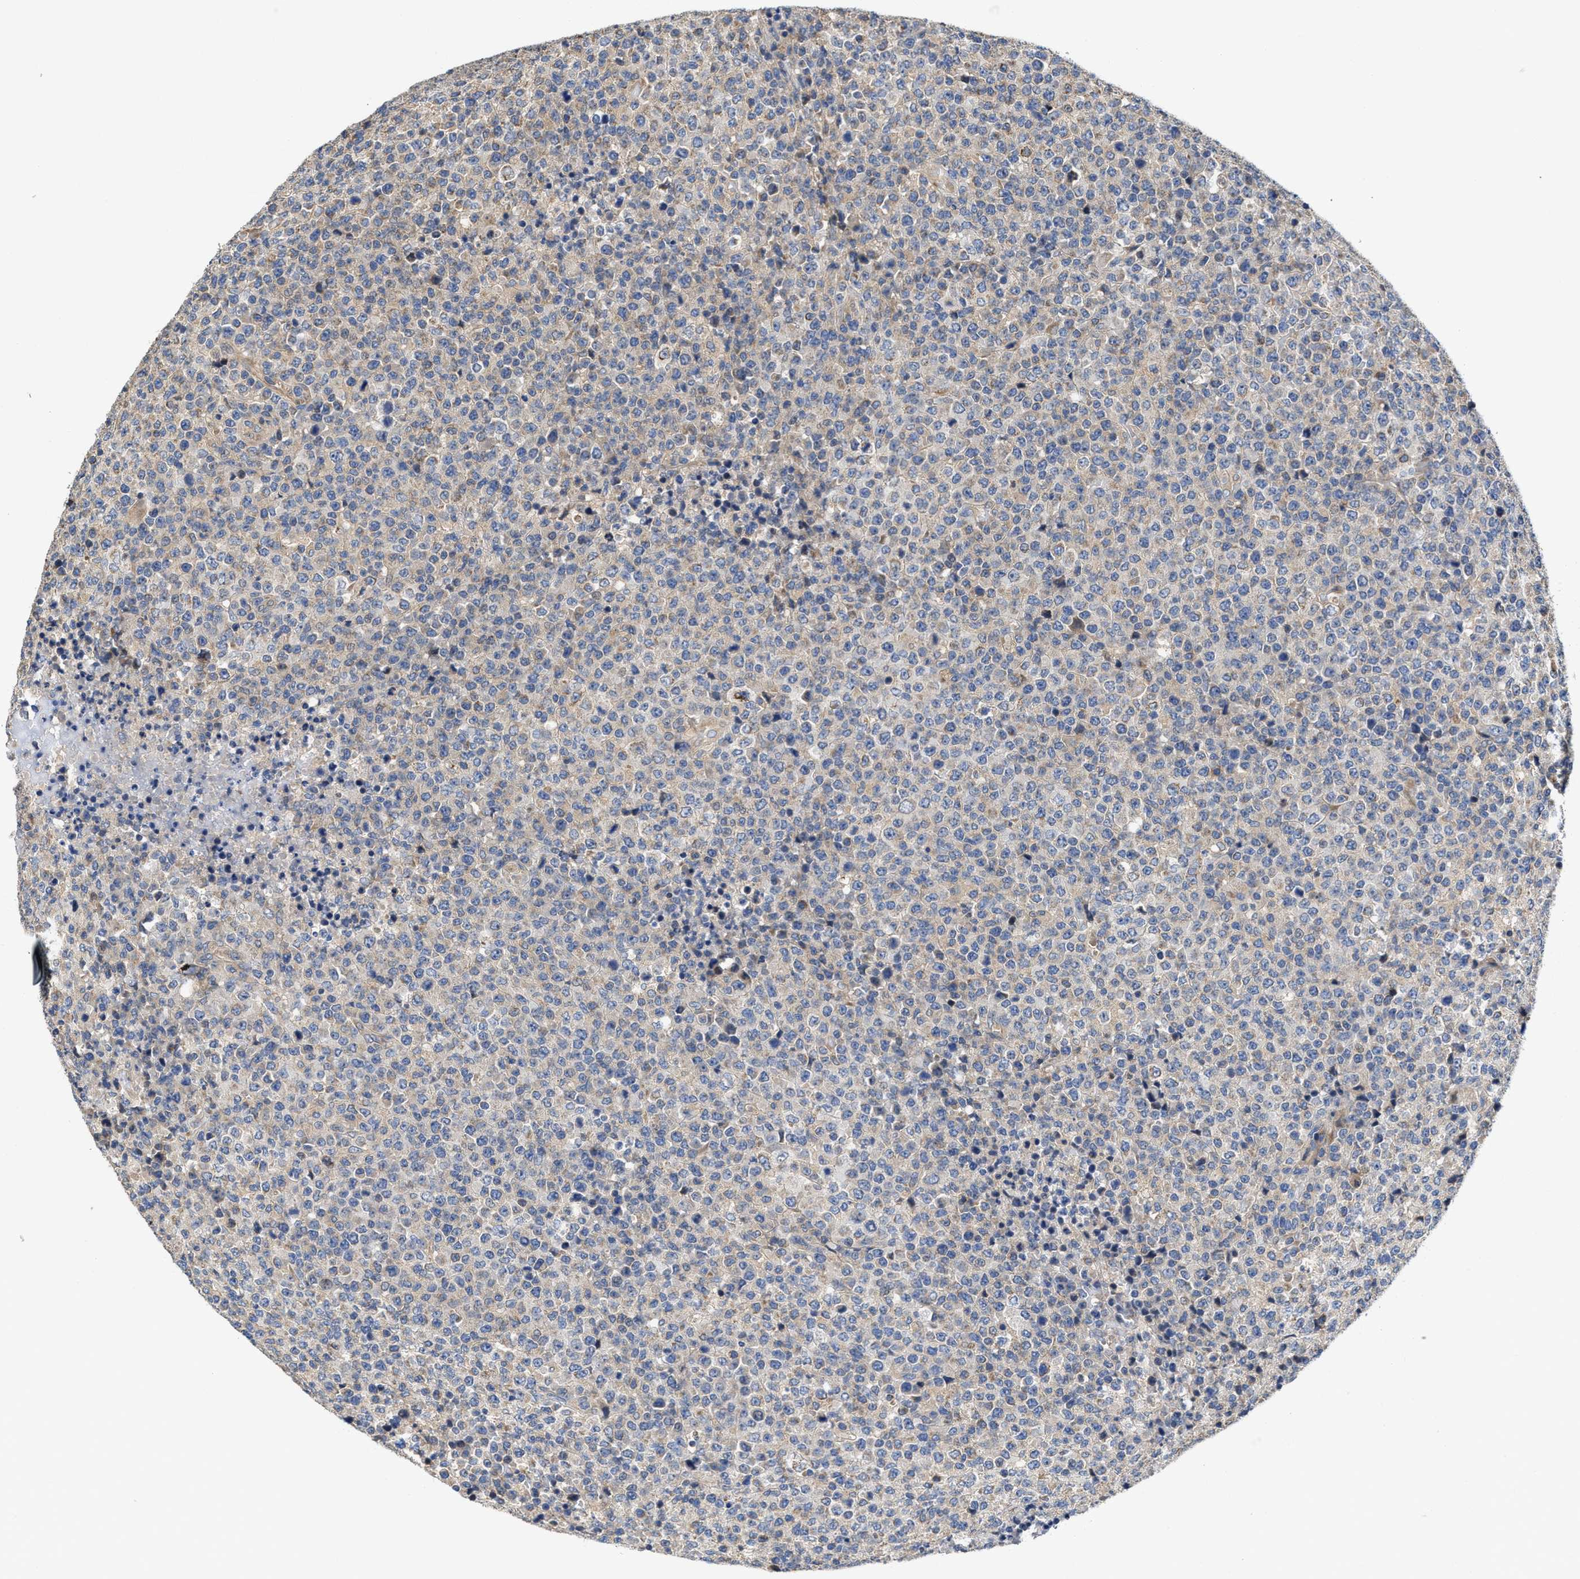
{"staining": {"intensity": "weak", "quantity": "<25%", "location": "cytoplasmic/membranous"}, "tissue": "lymphoma", "cell_type": "Tumor cells", "image_type": "cancer", "snomed": [{"axis": "morphology", "description": "Malignant lymphoma, non-Hodgkin's type, High grade"}, {"axis": "topography", "description": "Lymph node"}], "caption": "An image of high-grade malignant lymphoma, non-Hodgkin's type stained for a protein demonstrates no brown staining in tumor cells.", "gene": "TRAF6", "patient": {"sex": "male", "age": 13}}